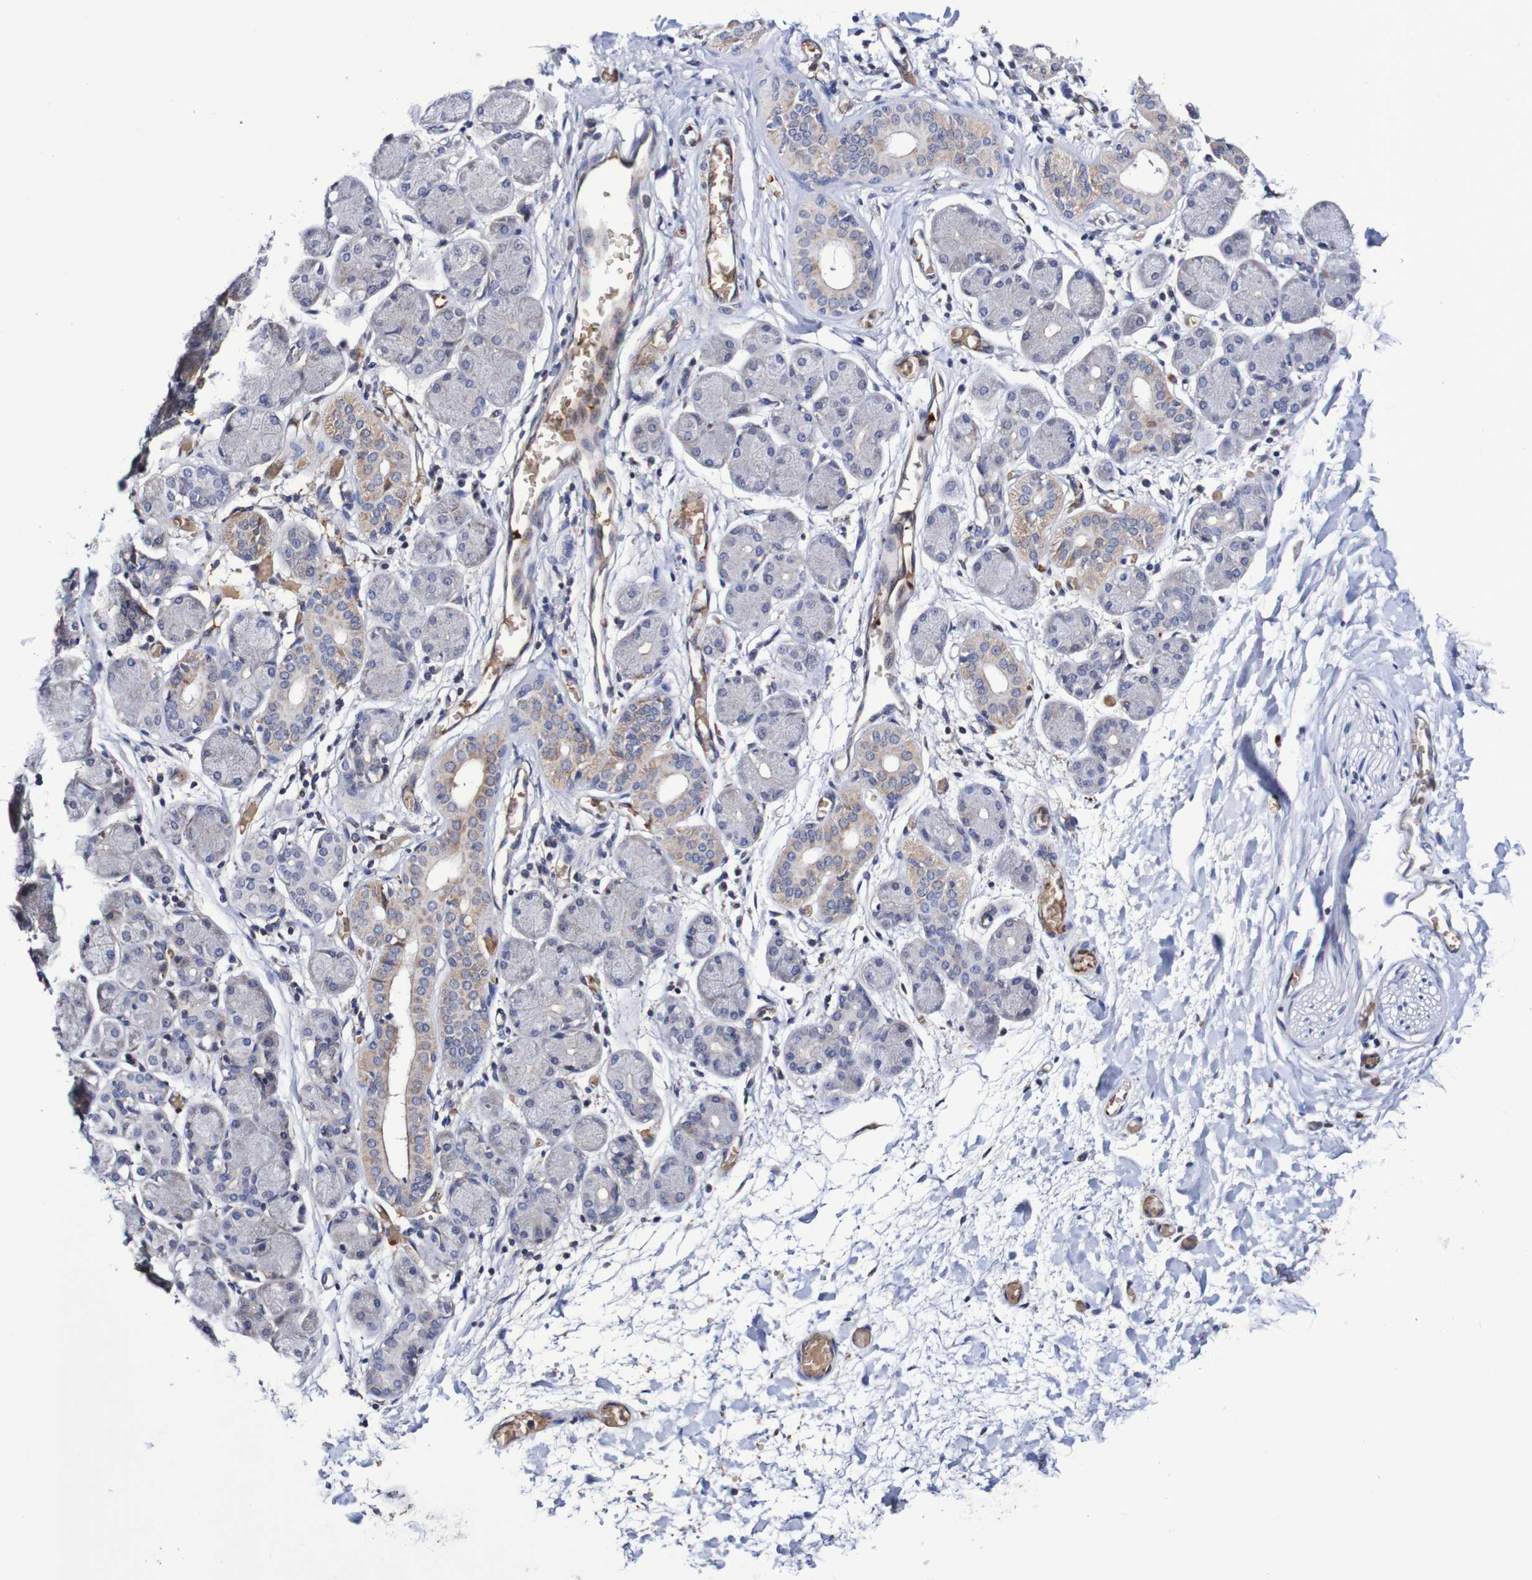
{"staining": {"intensity": "weak", "quantity": "<25%", "location": "cytoplasmic/membranous"}, "tissue": "salivary gland", "cell_type": "Glandular cells", "image_type": "normal", "snomed": [{"axis": "morphology", "description": "Normal tissue, NOS"}, {"axis": "topography", "description": "Salivary gland"}], "caption": "IHC photomicrograph of benign salivary gland: human salivary gland stained with DAB (3,3'-diaminobenzidine) displays no significant protein expression in glandular cells. (DAB (3,3'-diaminobenzidine) immunohistochemistry visualized using brightfield microscopy, high magnification).", "gene": "WNT4", "patient": {"sex": "female", "age": 24}}